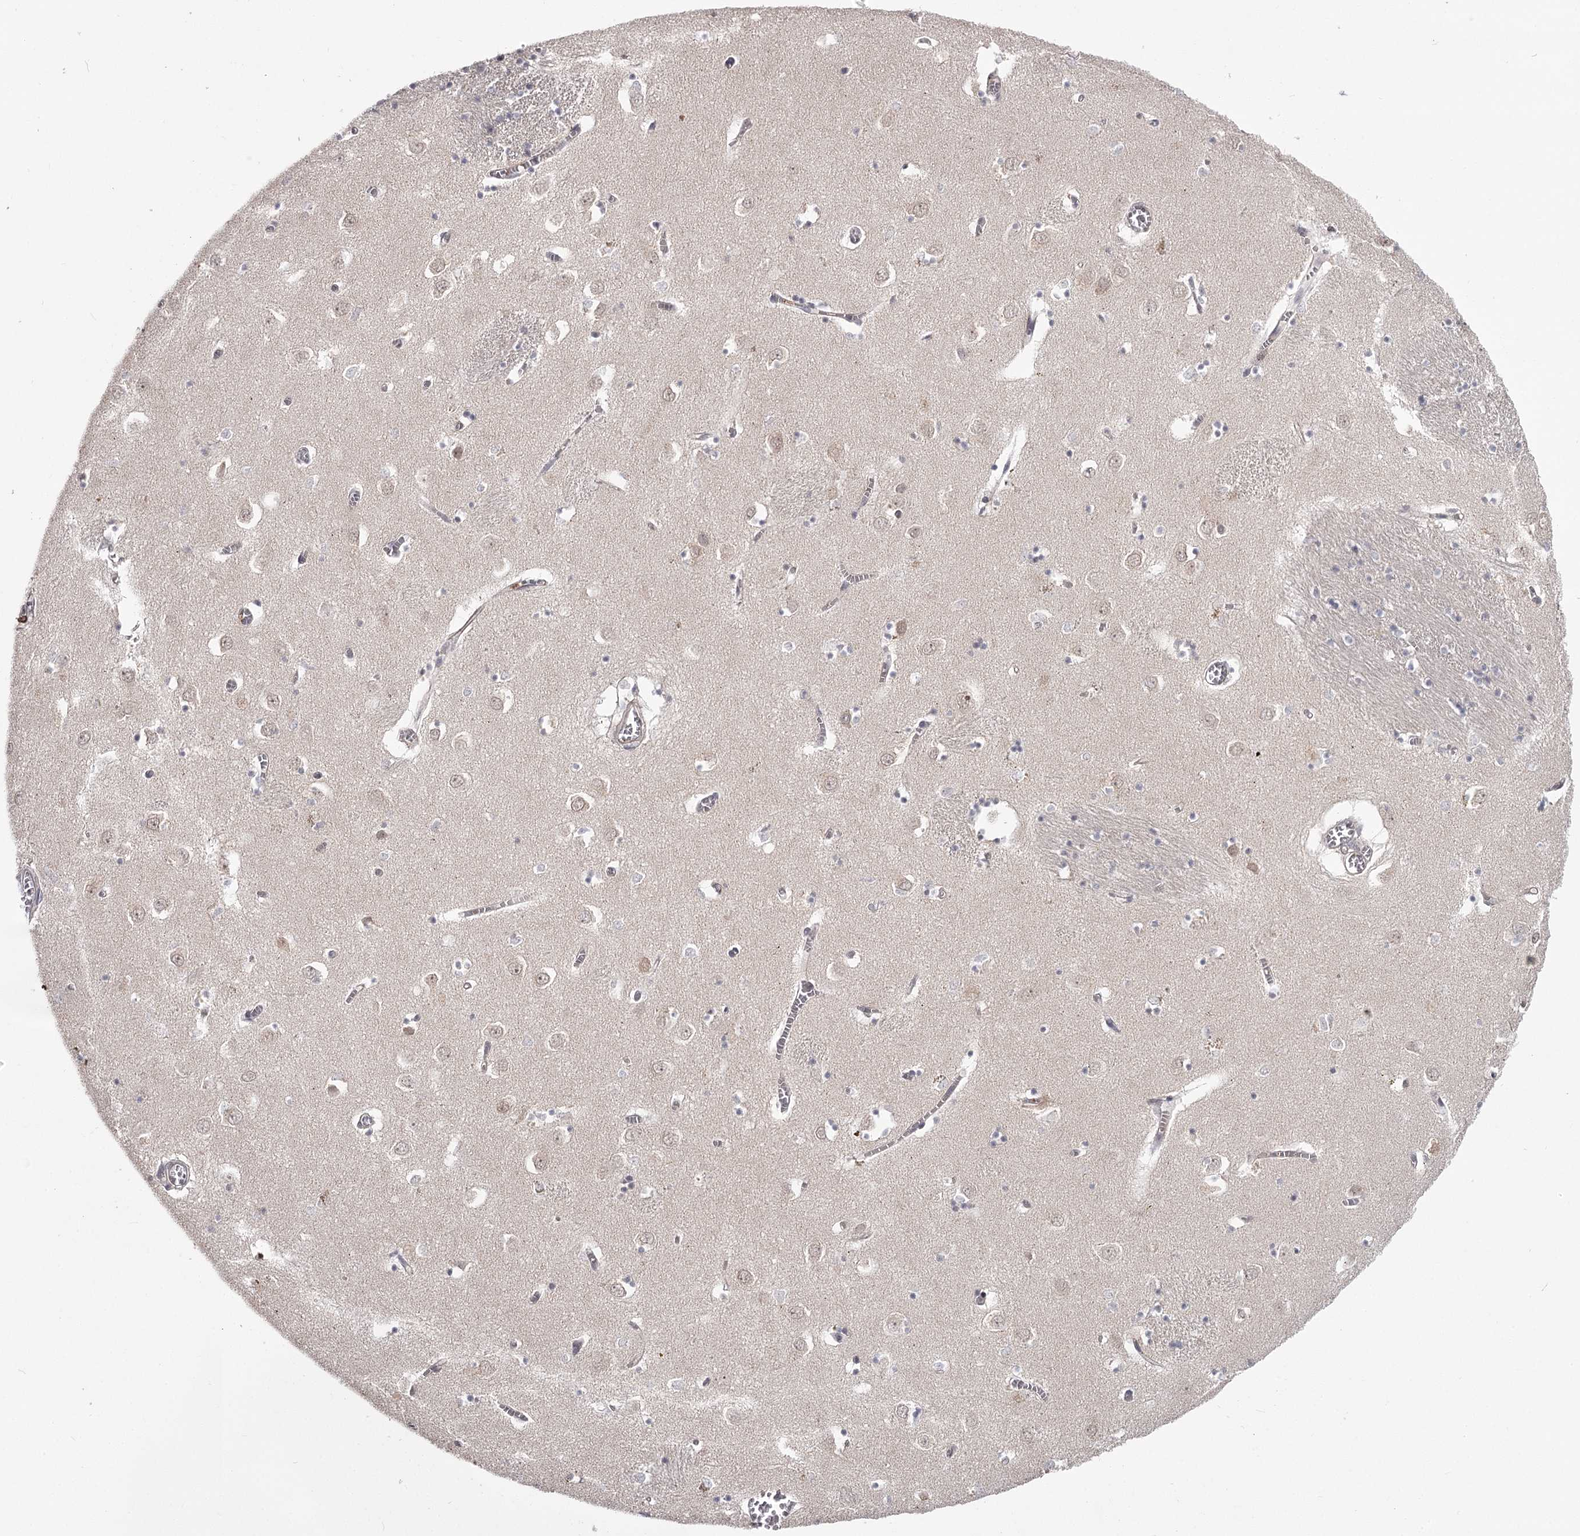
{"staining": {"intensity": "moderate", "quantity": "<25%", "location": "cytoplasmic/membranous,nuclear"}, "tissue": "caudate", "cell_type": "Glial cells", "image_type": "normal", "snomed": [{"axis": "morphology", "description": "Normal tissue, NOS"}, {"axis": "topography", "description": "Lateral ventricle wall"}], "caption": "A brown stain highlights moderate cytoplasmic/membranous,nuclear positivity of a protein in glial cells of benign caudate.", "gene": "CCNG2", "patient": {"sex": "male", "age": 70}}